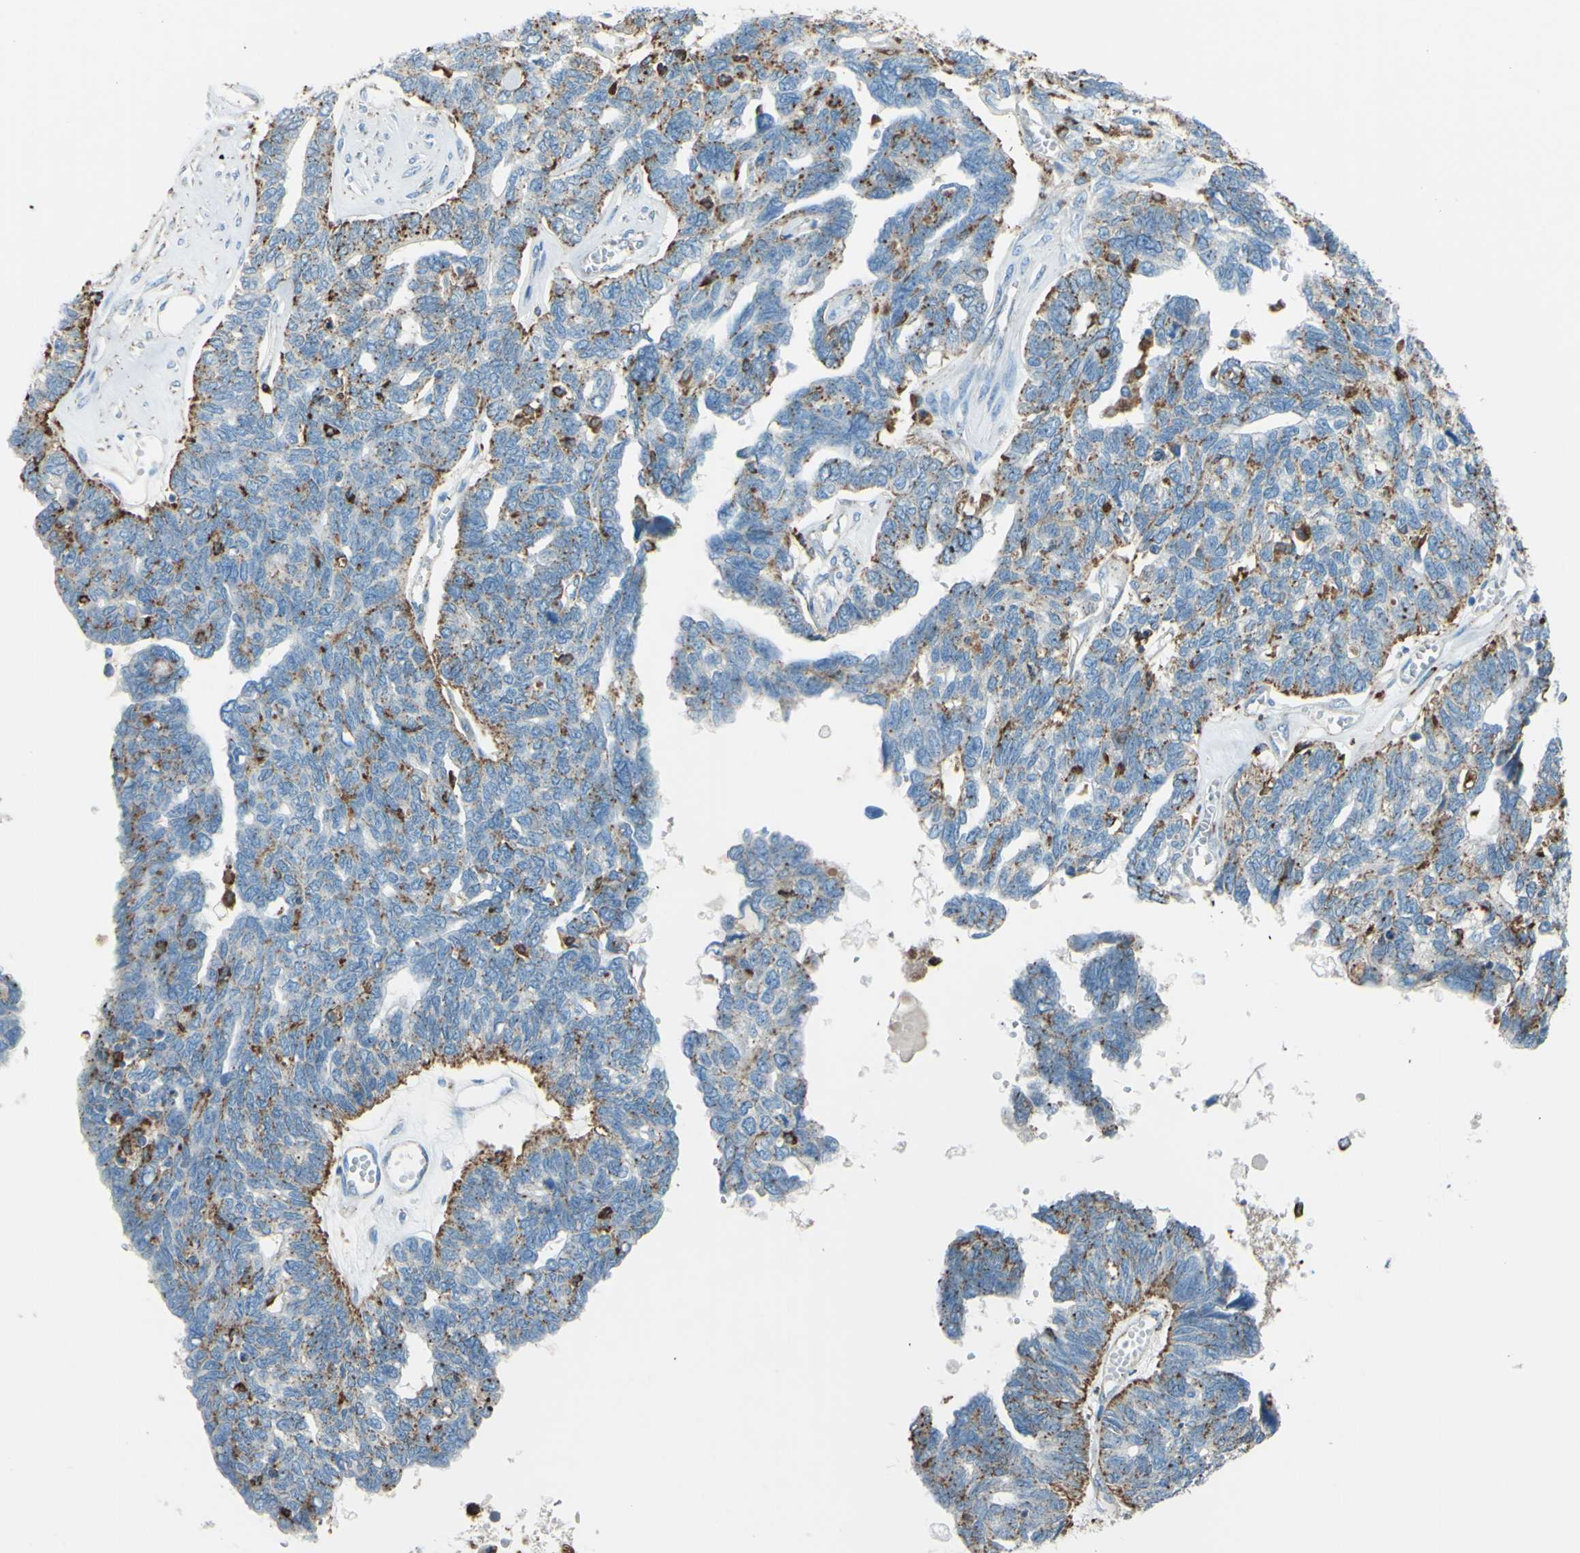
{"staining": {"intensity": "moderate", "quantity": "25%-75%", "location": "cytoplasmic/membranous"}, "tissue": "ovarian cancer", "cell_type": "Tumor cells", "image_type": "cancer", "snomed": [{"axis": "morphology", "description": "Cystadenocarcinoma, serous, NOS"}, {"axis": "topography", "description": "Ovary"}], "caption": "This is an image of immunohistochemistry (IHC) staining of ovarian cancer, which shows moderate positivity in the cytoplasmic/membranous of tumor cells.", "gene": "CTSD", "patient": {"sex": "female", "age": 79}}